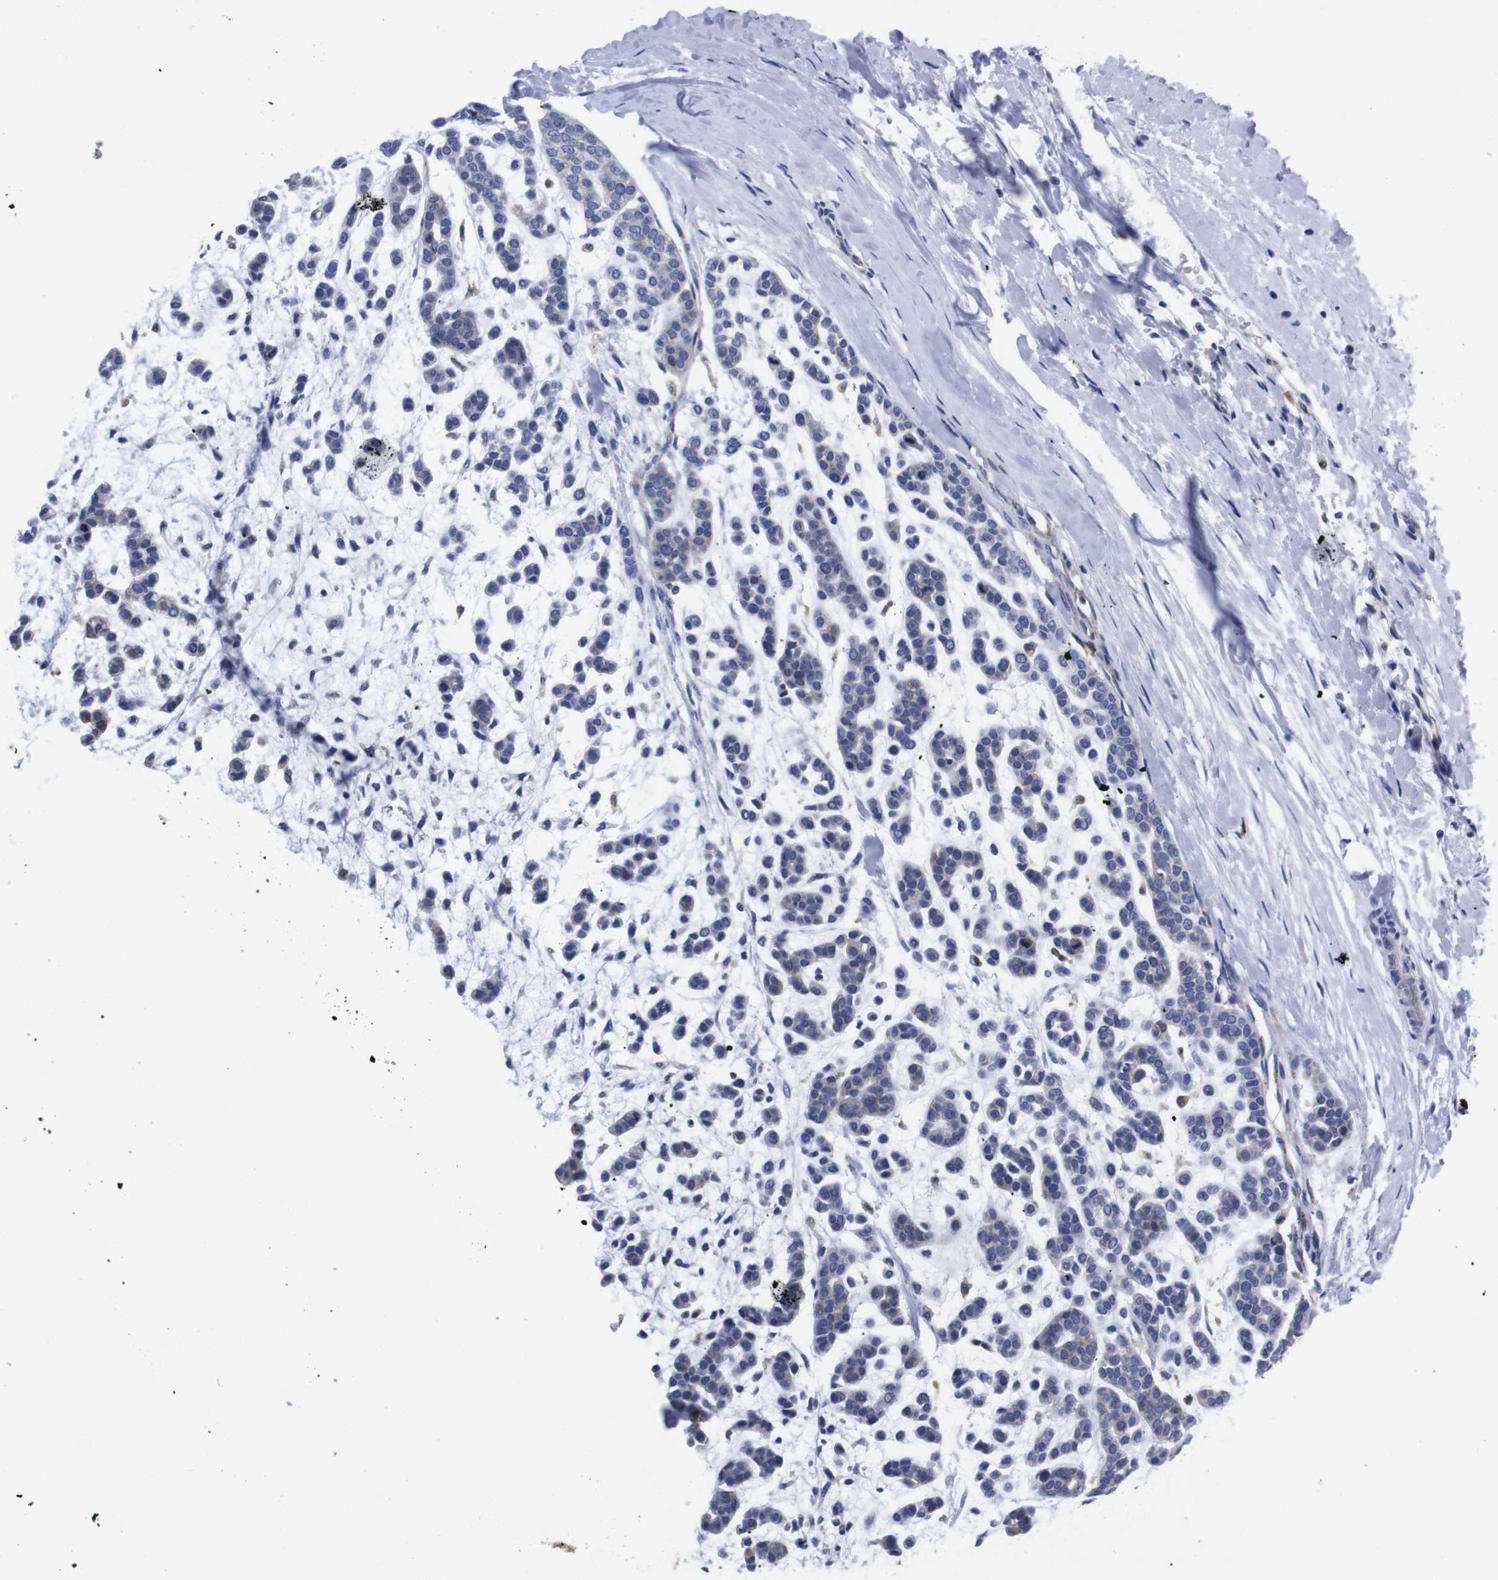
{"staining": {"intensity": "negative", "quantity": "none", "location": "none"}, "tissue": "head and neck cancer", "cell_type": "Tumor cells", "image_type": "cancer", "snomed": [{"axis": "morphology", "description": "Adenocarcinoma, NOS"}, {"axis": "morphology", "description": "Adenoma, NOS"}, {"axis": "topography", "description": "Head-Neck"}], "caption": "A micrograph of human head and neck cancer is negative for staining in tumor cells.", "gene": "NEBL", "patient": {"sex": "female", "age": 55}}